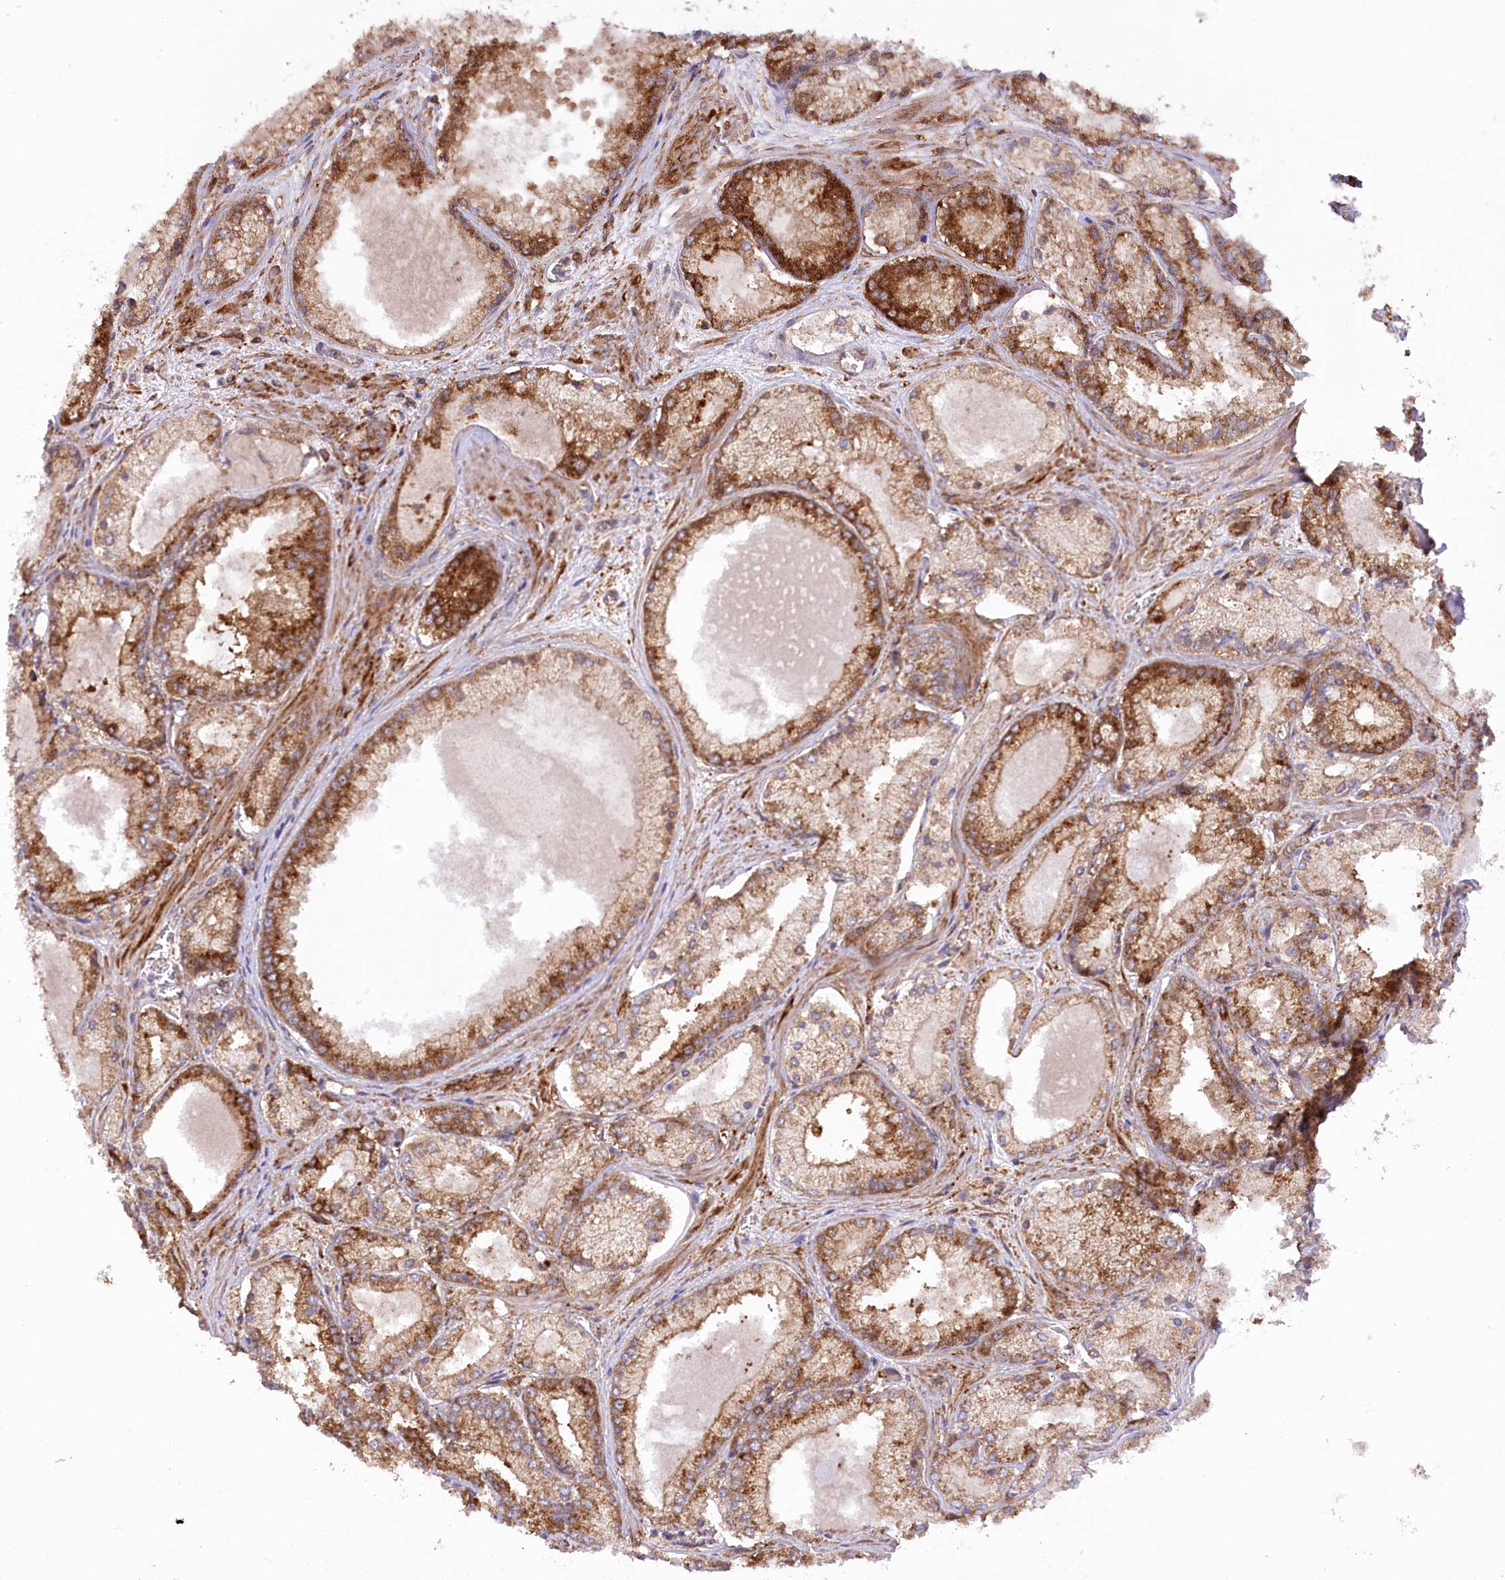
{"staining": {"intensity": "moderate", "quantity": ">75%", "location": "cytoplasmic/membranous"}, "tissue": "prostate cancer", "cell_type": "Tumor cells", "image_type": "cancer", "snomed": [{"axis": "morphology", "description": "Adenocarcinoma, Low grade"}, {"axis": "topography", "description": "Prostate"}], "caption": "Moderate cytoplasmic/membranous protein expression is appreciated in about >75% of tumor cells in prostate cancer (adenocarcinoma (low-grade)).", "gene": "CCDC91", "patient": {"sex": "male", "age": 74}}